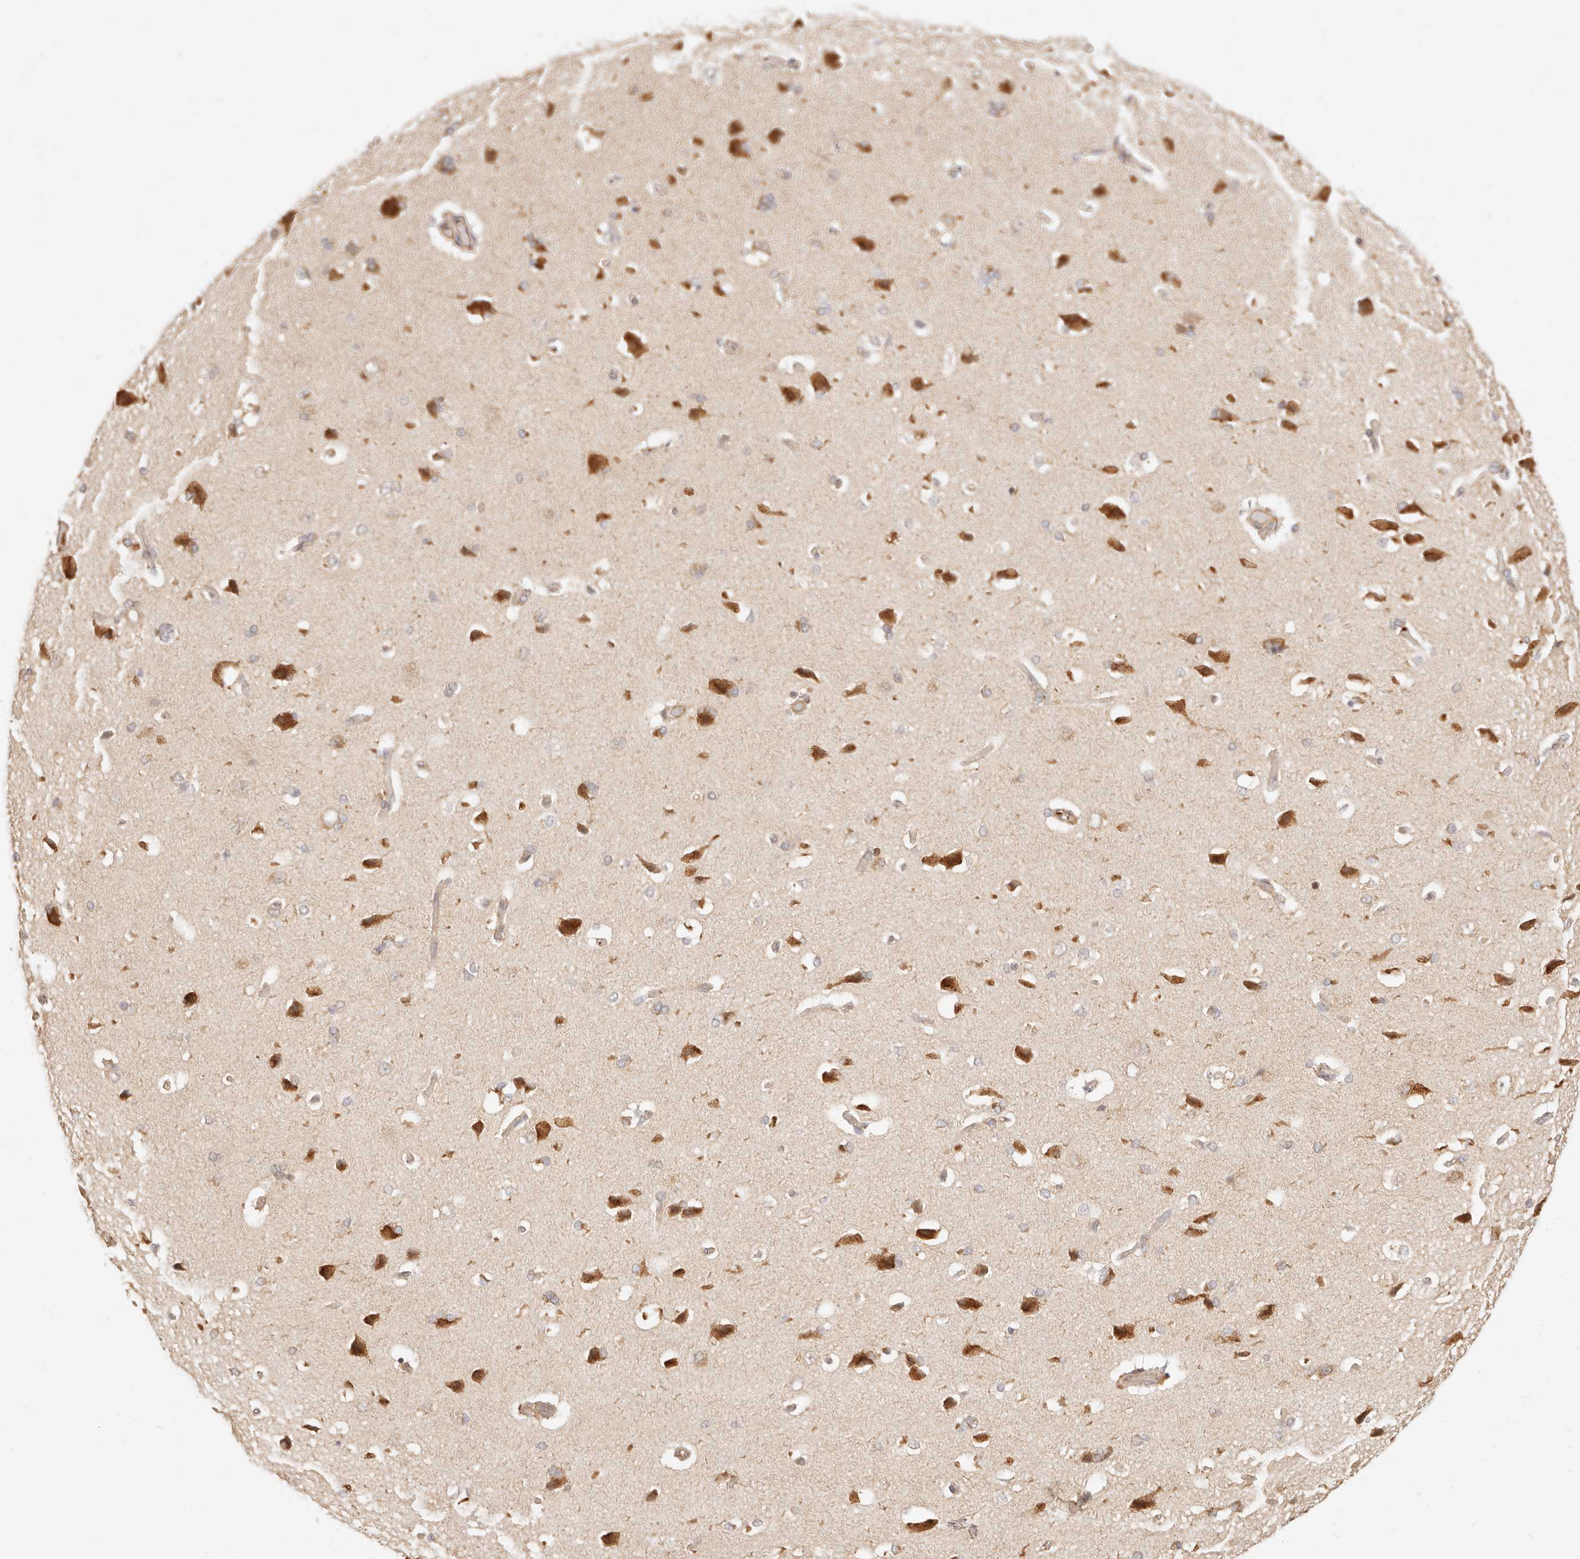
{"staining": {"intensity": "negative", "quantity": "none", "location": "none"}, "tissue": "cerebral cortex", "cell_type": "Endothelial cells", "image_type": "normal", "snomed": [{"axis": "morphology", "description": "Normal tissue, NOS"}, {"axis": "topography", "description": "Cerebral cortex"}], "caption": "High magnification brightfield microscopy of unremarkable cerebral cortex stained with DAB (brown) and counterstained with hematoxylin (blue): endothelial cells show no significant expression.", "gene": "UBXN10", "patient": {"sex": "male", "age": 62}}